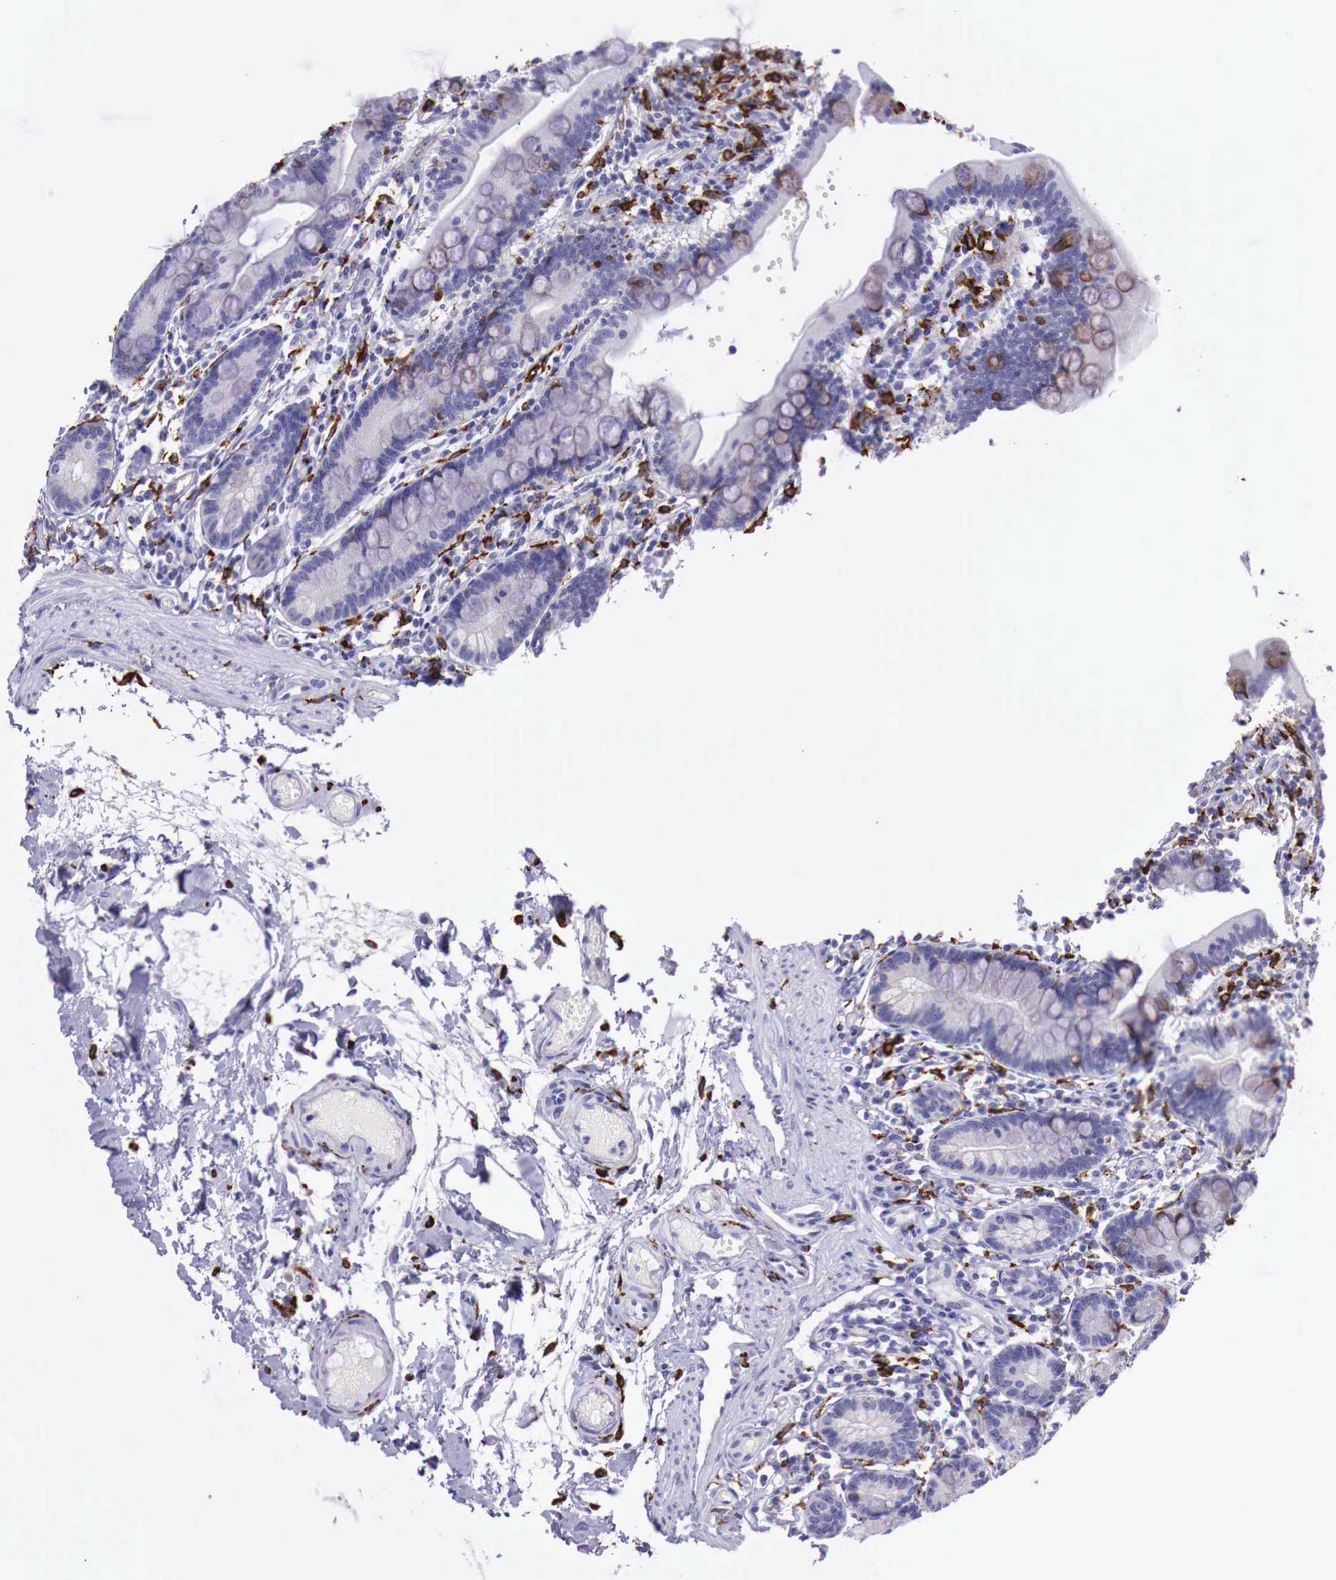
{"staining": {"intensity": "moderate", "quantity": "<25%", "location": "cytoplasmic/membranous"}, "tissue": "small intestine", "cell_type": "Glandular cells", "image_type": "normal", "snomed": [{"axis": "morphology", "description": "Normal tissue, NOS"}, {"axis": "topography", "description": "Small intestine"}], "caption": "The photomicrograph demonstrates a brown stain indicating the presence of a protein in the cytoplasmic/membranous of glandular cells in small intestine.", "gene": "MSR1", "patient": {"sex": "female", "age": 69}}